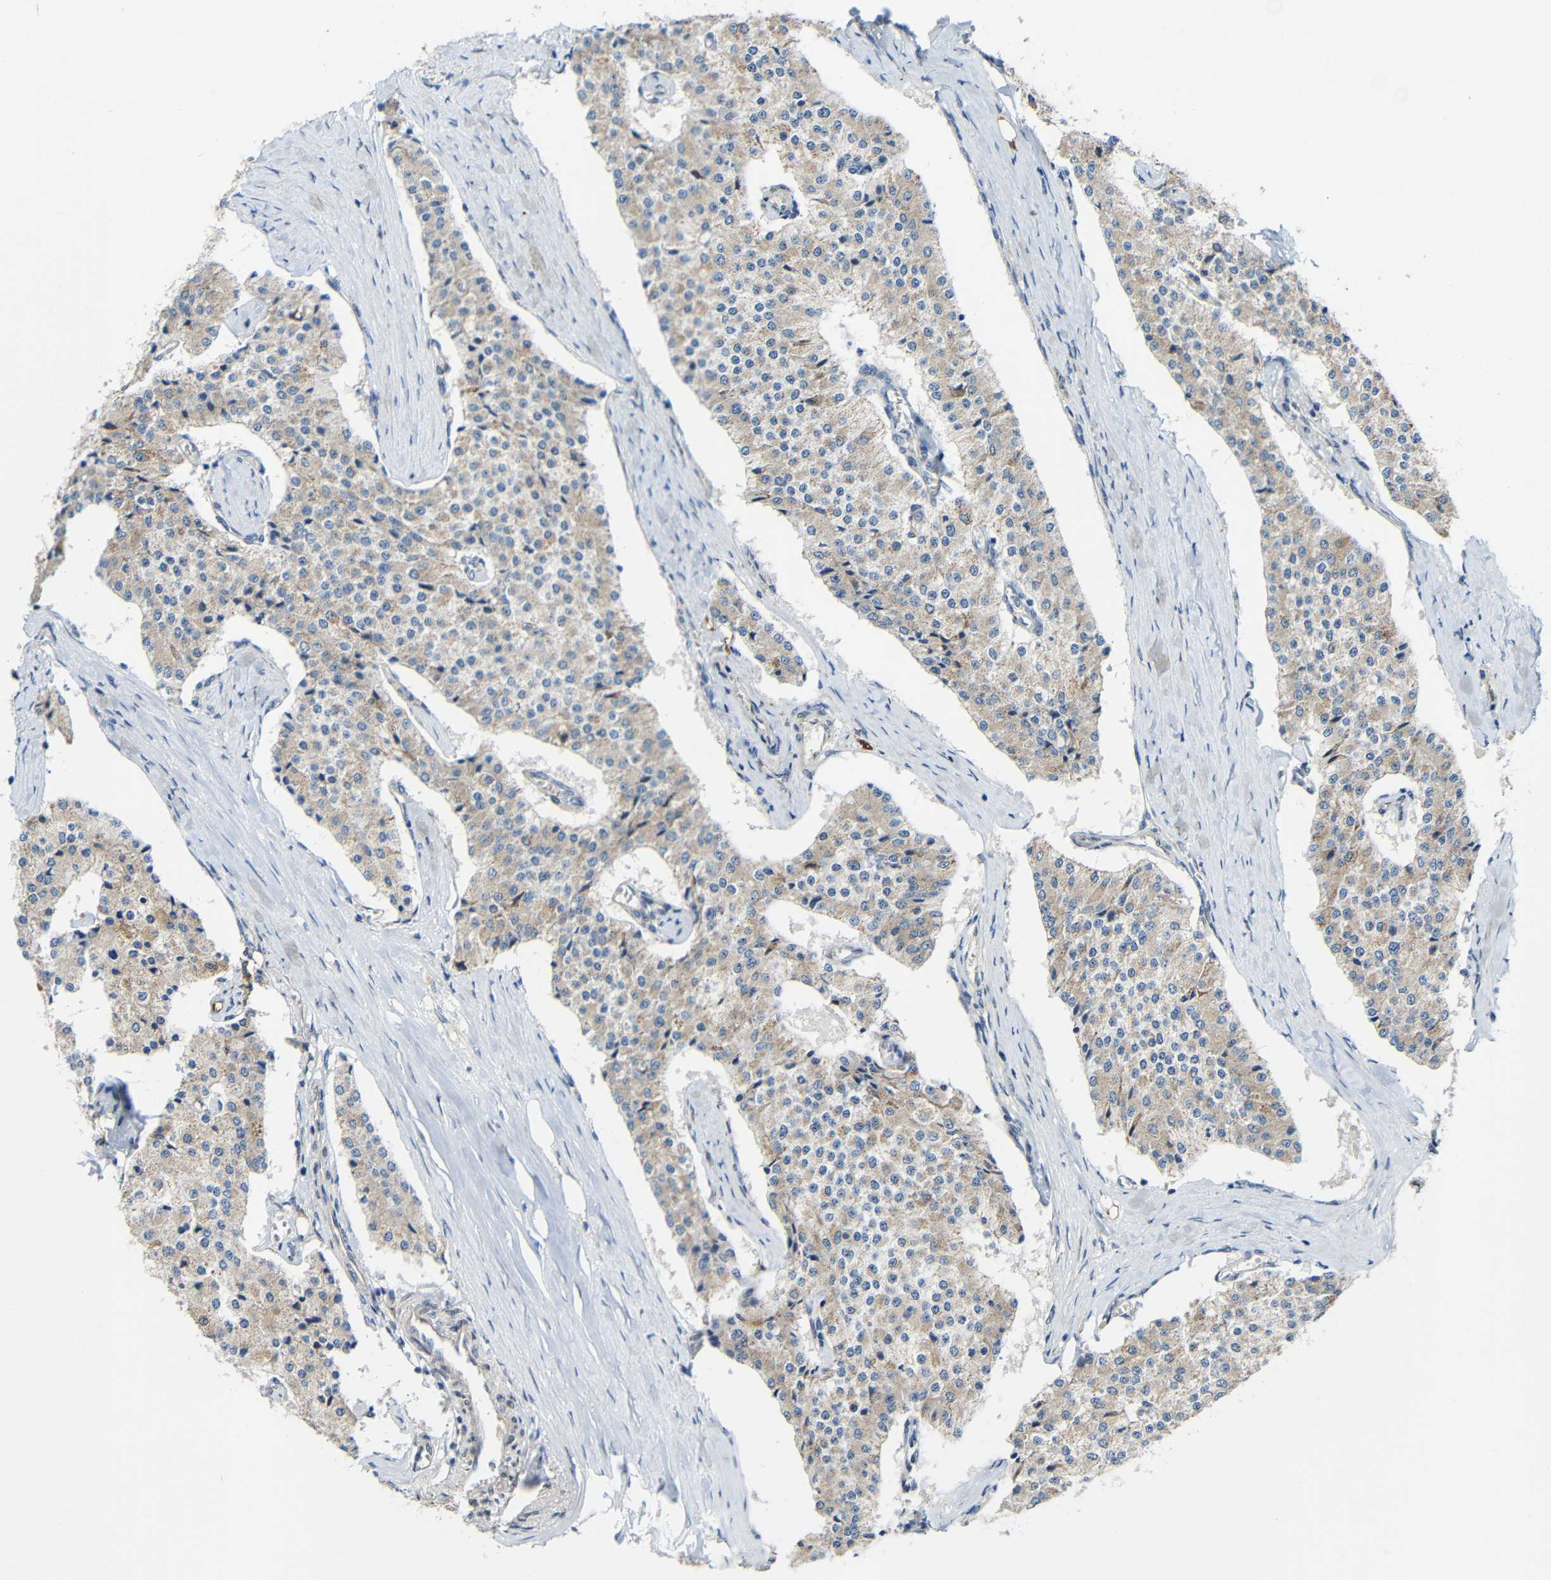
{"staining": {"intensity": "weak", "quantity": ">75%", "location": "cytoplasmic/membranous"}, "tissue": "carcinoid", "cell_type": "Tumor cells", "image_type": "cancer", "snomed": [{"axis": "morphology", "description": "Carcinoid, malignant, NOS"}, {"axis": "topography", "description": "Colon"}], "caption": "Weak cytoplasmic/membranous protein staining is present in approximately >75% of tumor cells in carcinoid.", "gene": "TMEM25", "patient": {"sex": "female", "age": 52}}